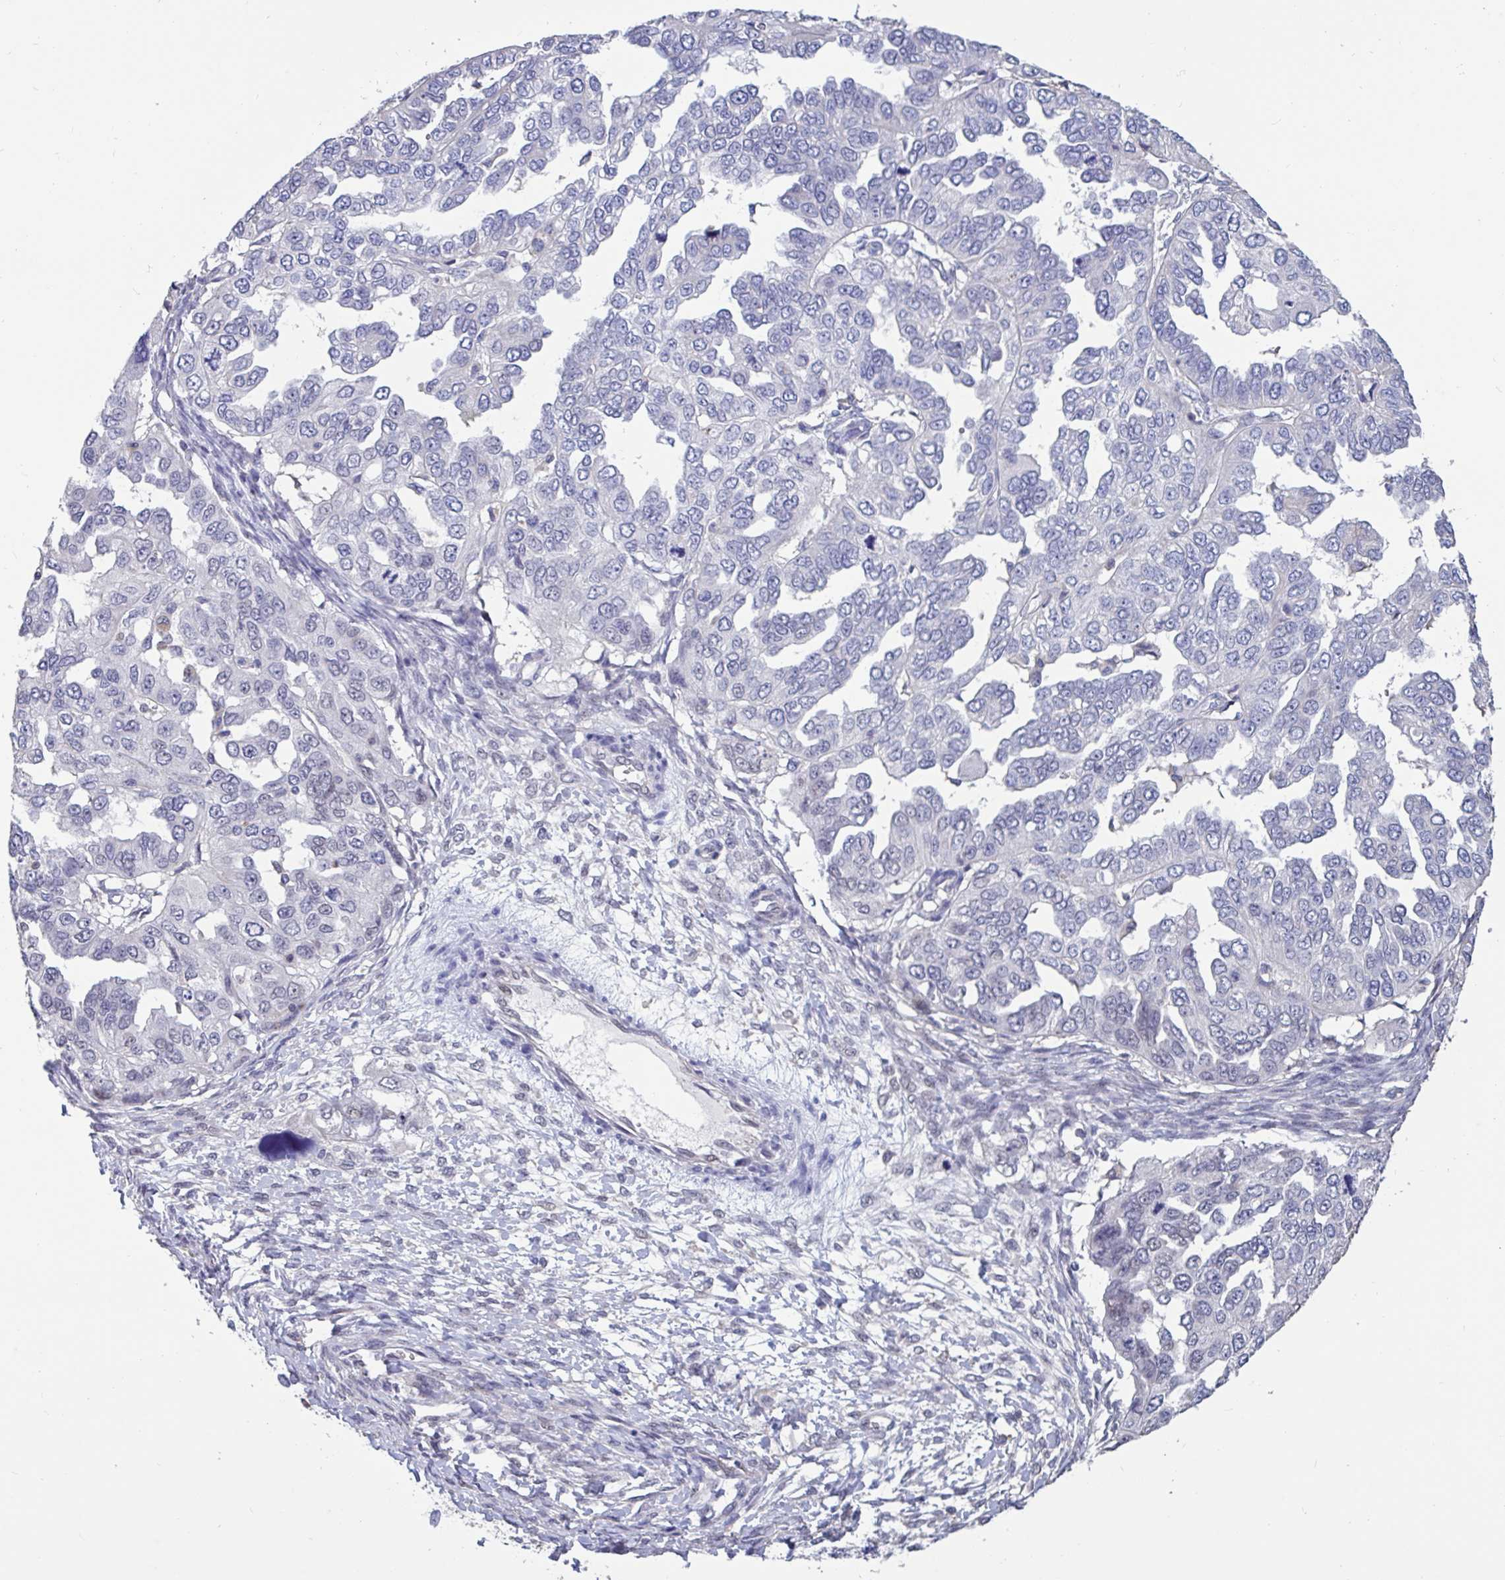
{"staining": {"intensity": "negative", "quantity": "none", "location": "none"}, "tissue": "ovarian cancer", "cell_type": "Tumor cells", "image_type": "cancer", "snomed": [{"axis": "morphology", "description": "Cystadenocarcinoma, serous, NOS"}, {"axis": "topography", "description": "Ovary"}], "caption": "Immunohistochemistry image of neoplastic tissue: ovarian cancer stained with DAB displays no significant protein expression in tumor cells.", "gene": "DDX39A", "patient": {"sex": "female", "age": 53}}